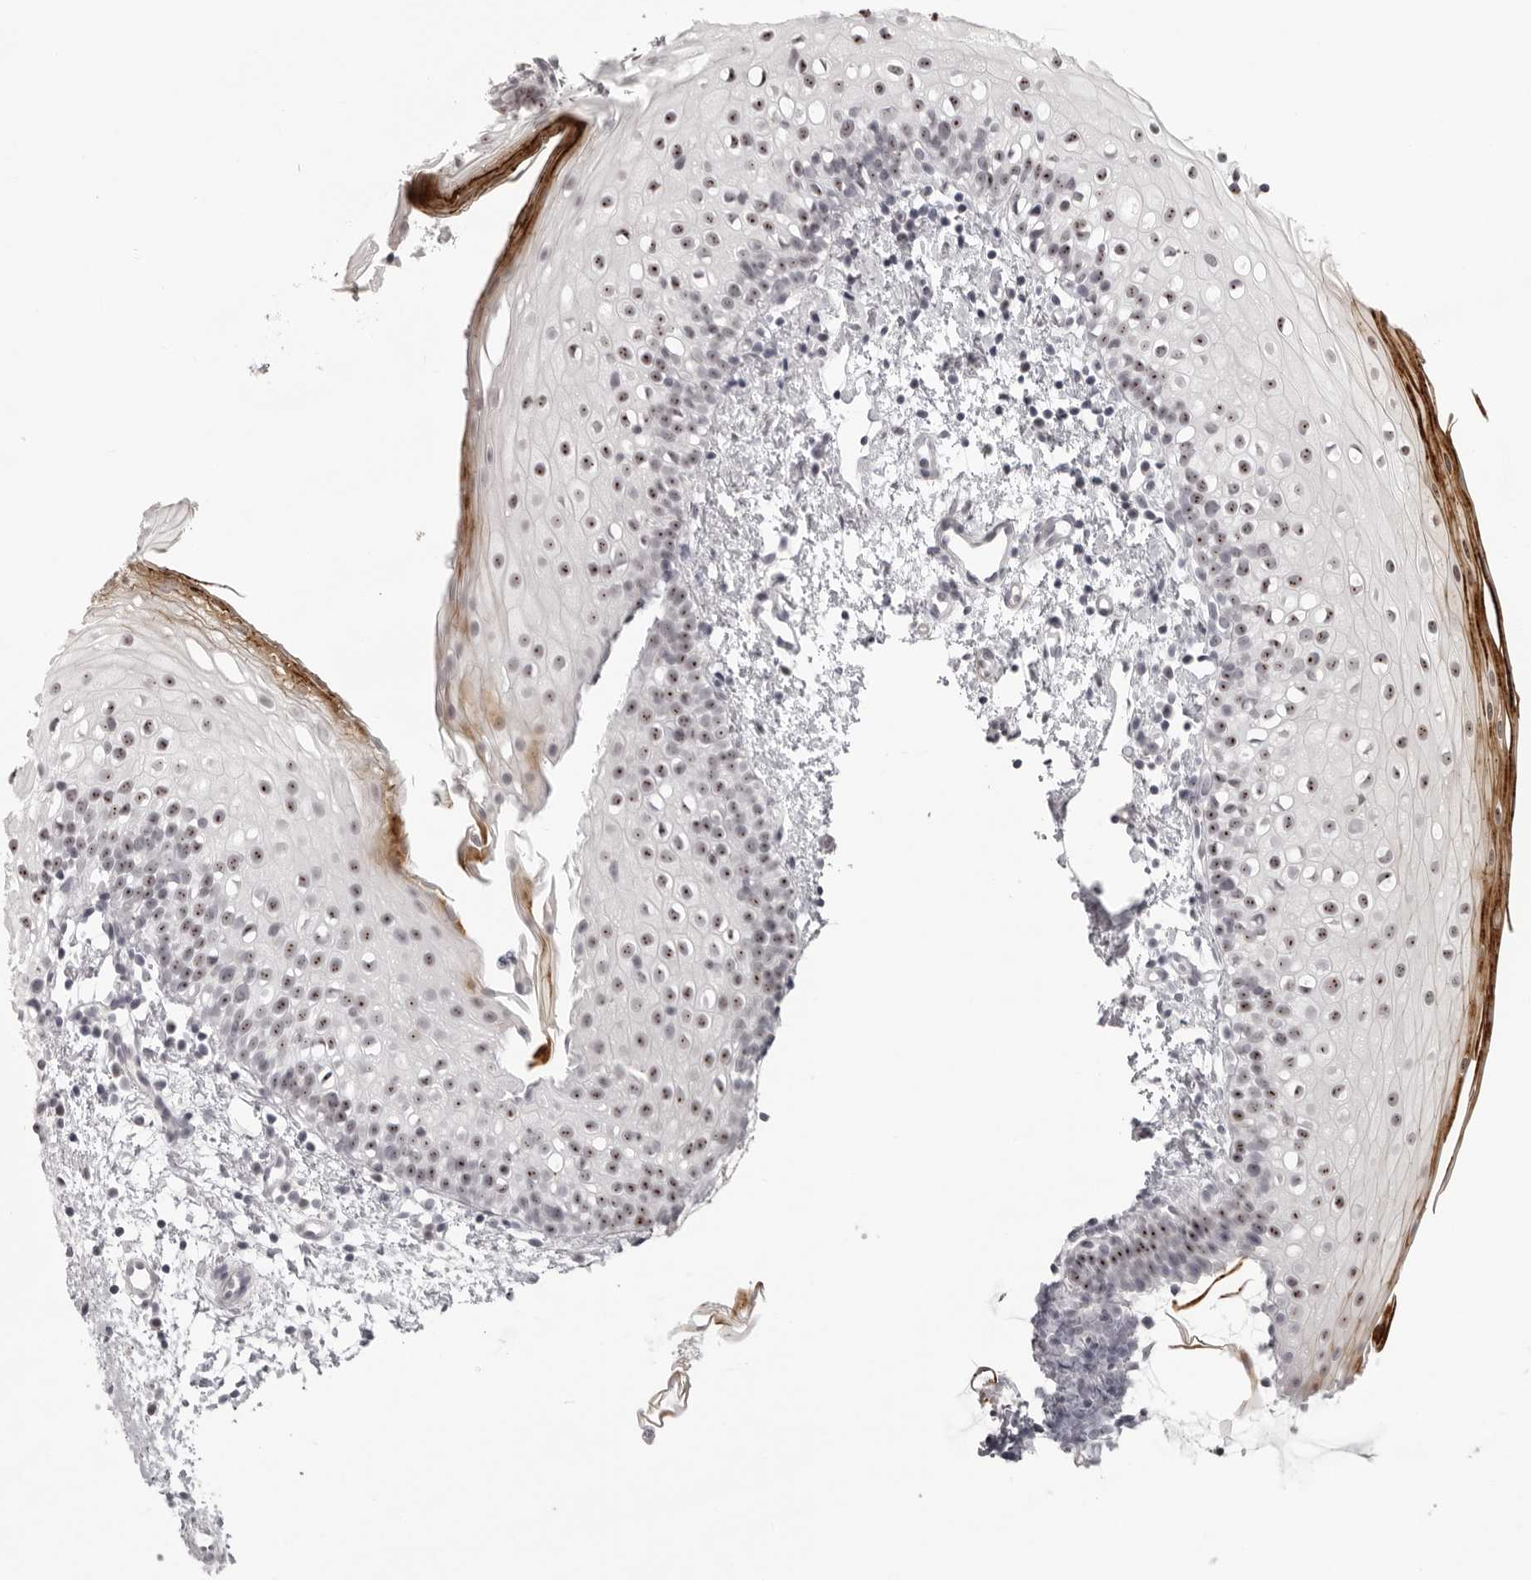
{"staining": {"intensity": "moderate", "quantity": ">75%", "location": "cytoplasmic/membranous,nuclear"}, "tissue": "oral mucosa", "cell_type": "Squamous epithelial cells", "image_type": "normal", "snomed": [{"axis": "morphology", "description": "Normal tissue, NOS"}, {"axis": "topography", "description": "Oral tissue"}], "caption": "Protein staining of unremarkable oral mucosa demonstrates moderate cytoplasmic/membranous,nuclear positivity in approximately >75% of squamous epithelial cells. (DAB IHC with brightfield microscopy, high magnification).", "gene": "HELZ", "patient": {"sex": "male", "age": 28}}